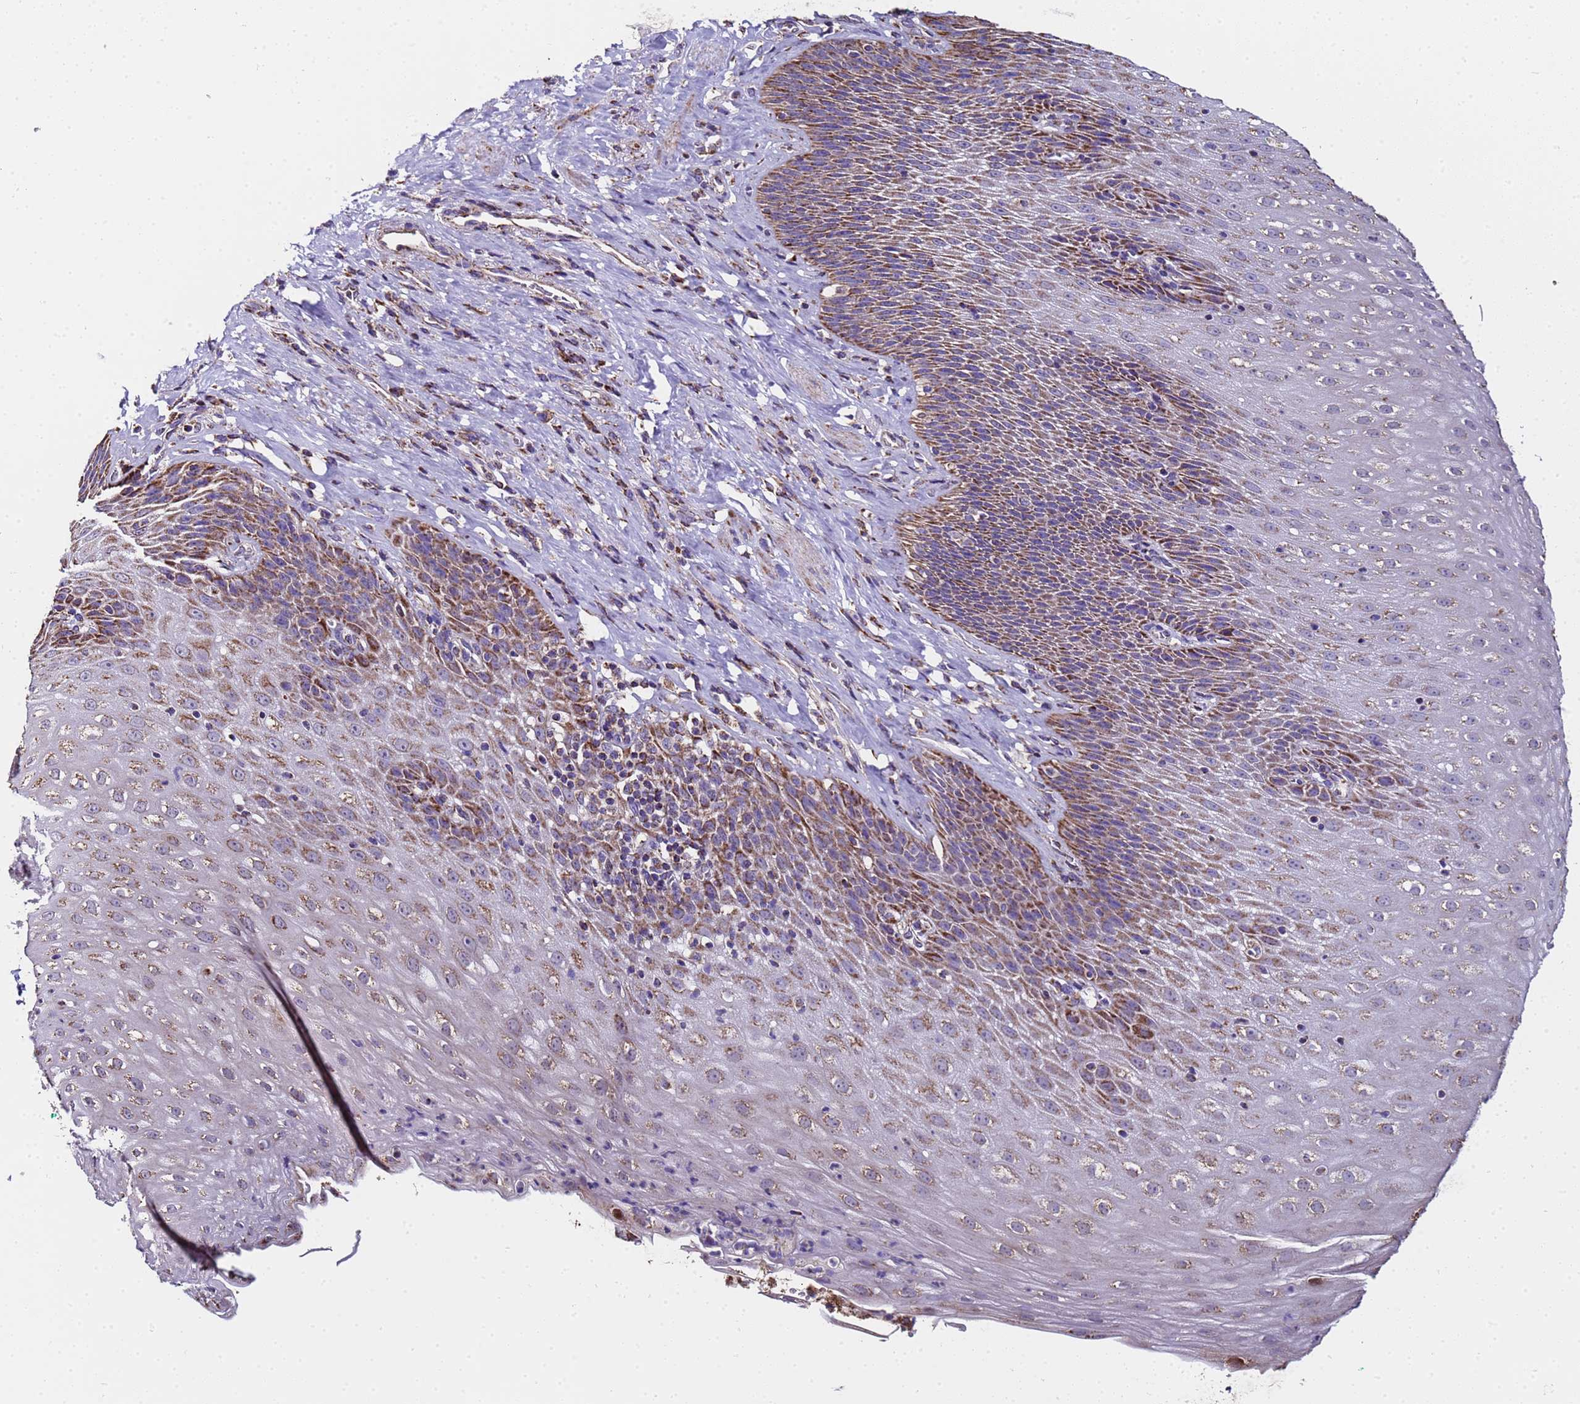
{"staining": {"intensity": "strong", "quantity": ">75%", "location": "cytoplasmic/membranous"}, "tissue": "esophagus", "cell_type": "Squamous epithelial cells", "image_type": "normal", "snomed": [{"axis": "morphology", "description": "Normal tissue, NOS"}, {"axis": "topography", "description": "Esophagus"}], "caption": "A brown stain labels strong cytoplasmic/membranous expression of a protein in squamous epithelial cells of normal esophagus. (DAB (3,3'-diaminobenzidine) IHC with brightfield microscopy, high magnification).", "gene": "MRPS12", "patient": {"sex": "female", "age": 61}}